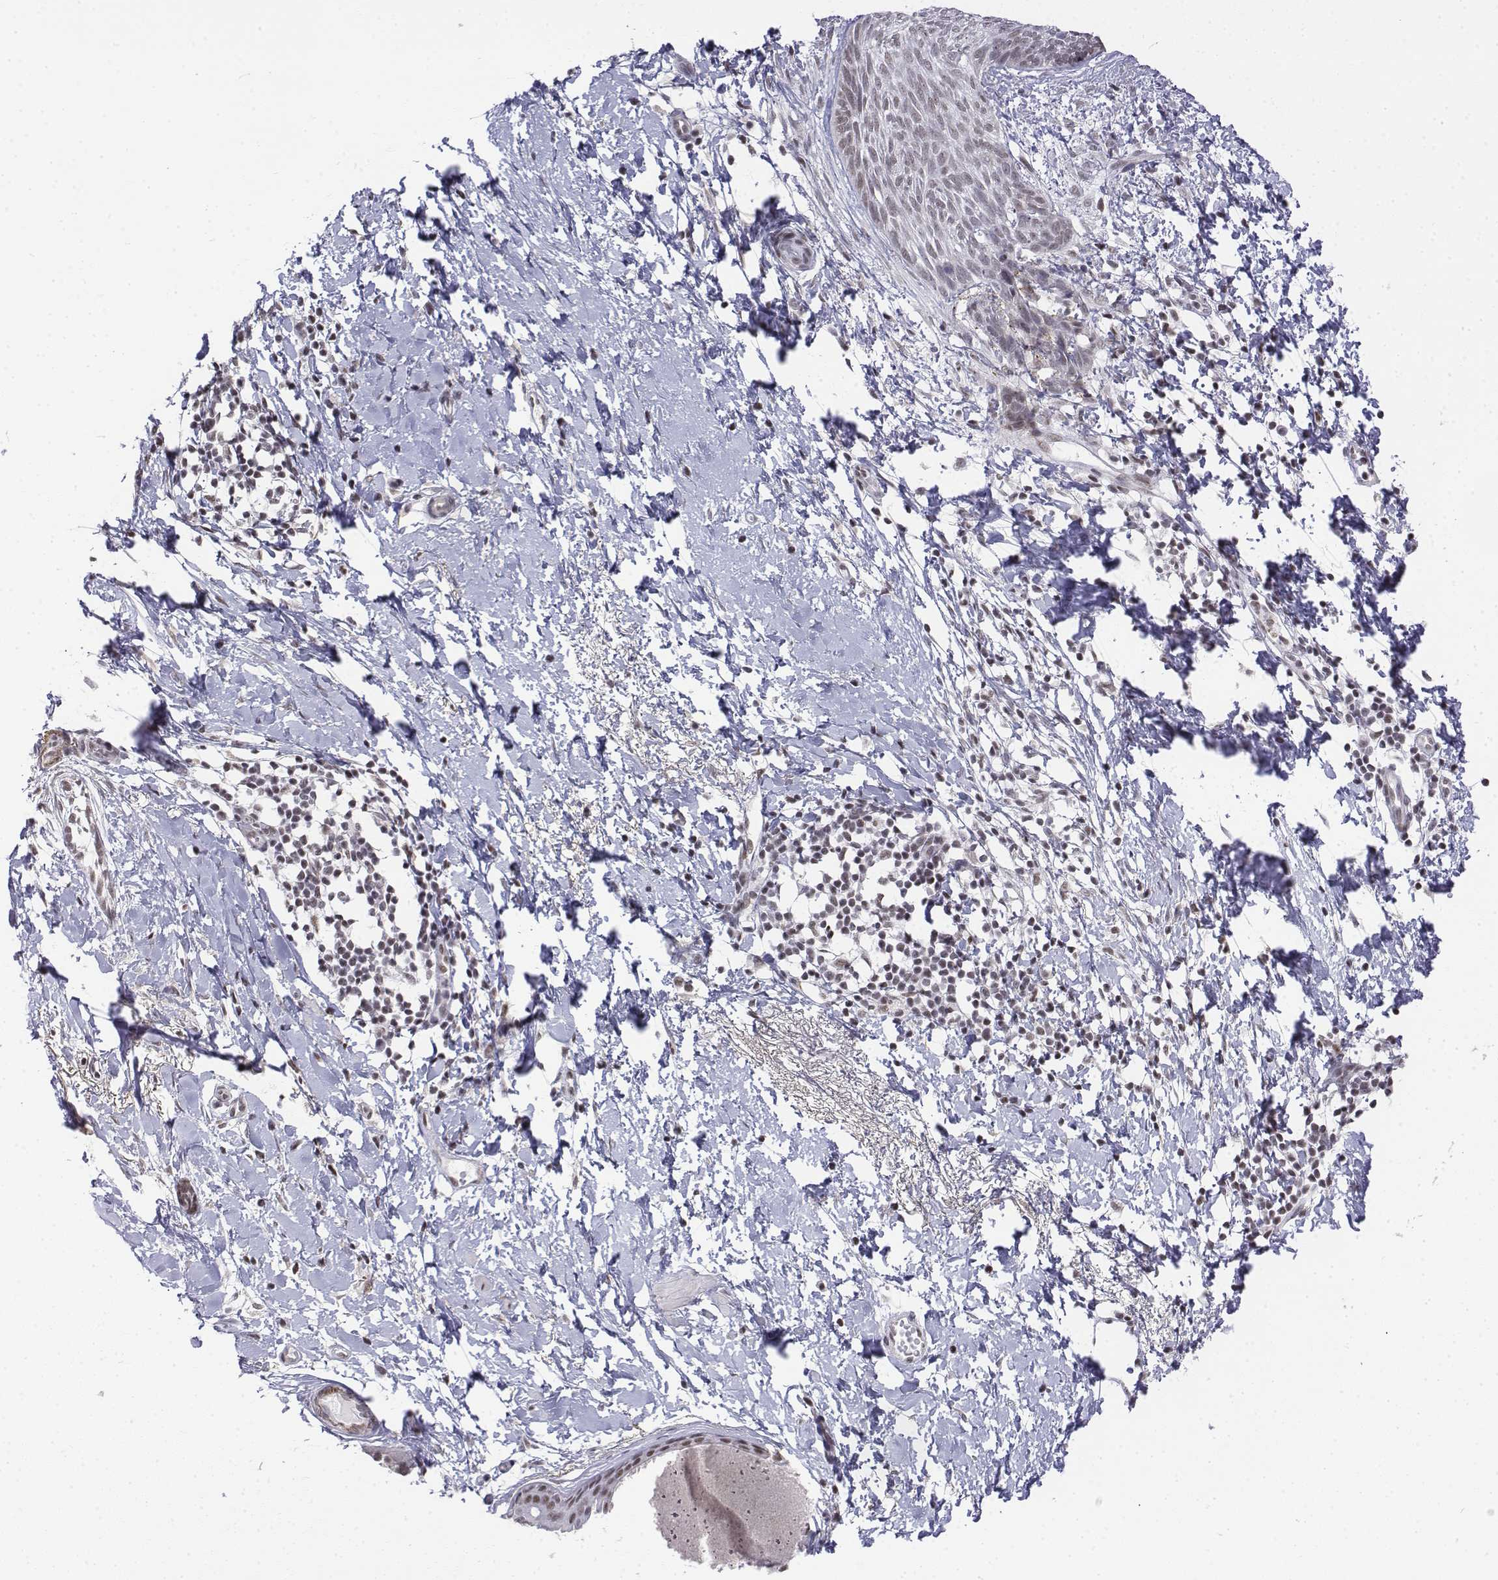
{"staining": {"intensity": "weak", "quantity": ">75%", "location": "nuclear"}, "tissue": "skin cancer", "cell_type": "Tumor cells", "image_type": "cancer", "snomed": [{"axis": "morphology", "description": "Normal tissue, NOS"}, {"axis": "morphology", "description": "Basal cell carcinoma"}, {"axis": "topography", "description": "Skin"}], "caption": "Skin basal cell carcinoma stained with a brown dye exhibits weak nuclear positive positivity in approximately >75% of tumor cells.", "gene": "SETD1A", "patient": {"sex": "male", "age": 84}}